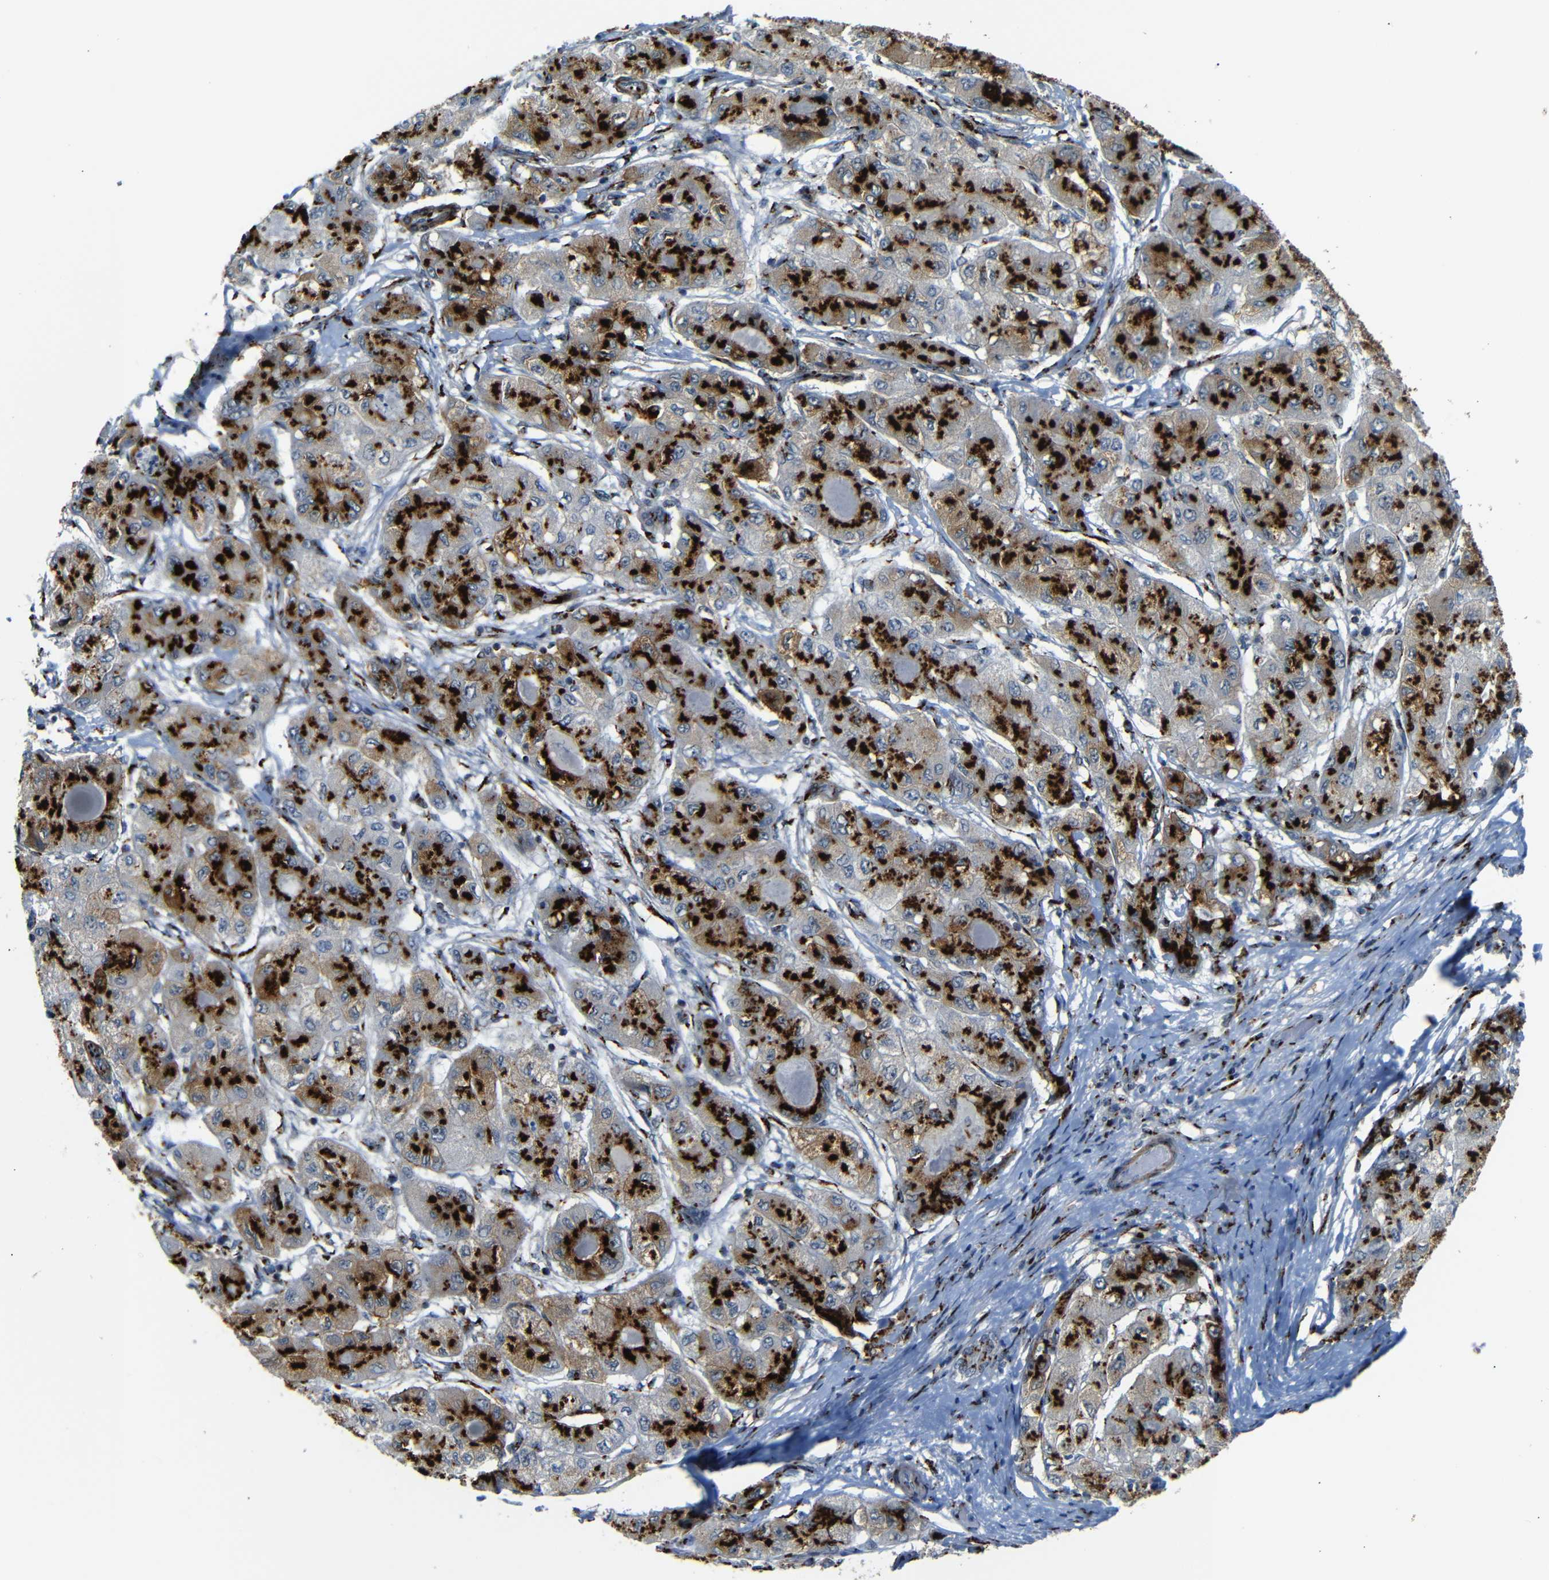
{"staining": {"intensity": "strong", "quantity": ">75%", "location": "cytoplasmic/membranous"}, "tissue": "liver cancer", "cell_type": "Tumor cells", "image_type": "cancer", "snomed": [{"axis": "morphology", "description": "Carcinoma, Hepatocellular, NOS"}, {"axis": "topography", "description": "Liver"}], "caption": "This is an image of immunohistochemistry (IHC) staining of liver cancer, which shows strong staining in the cytoplasmic/membranous of tumor cells.", "gene": "TGOLN2", "patient": {"sex": "male", "age": 80}}